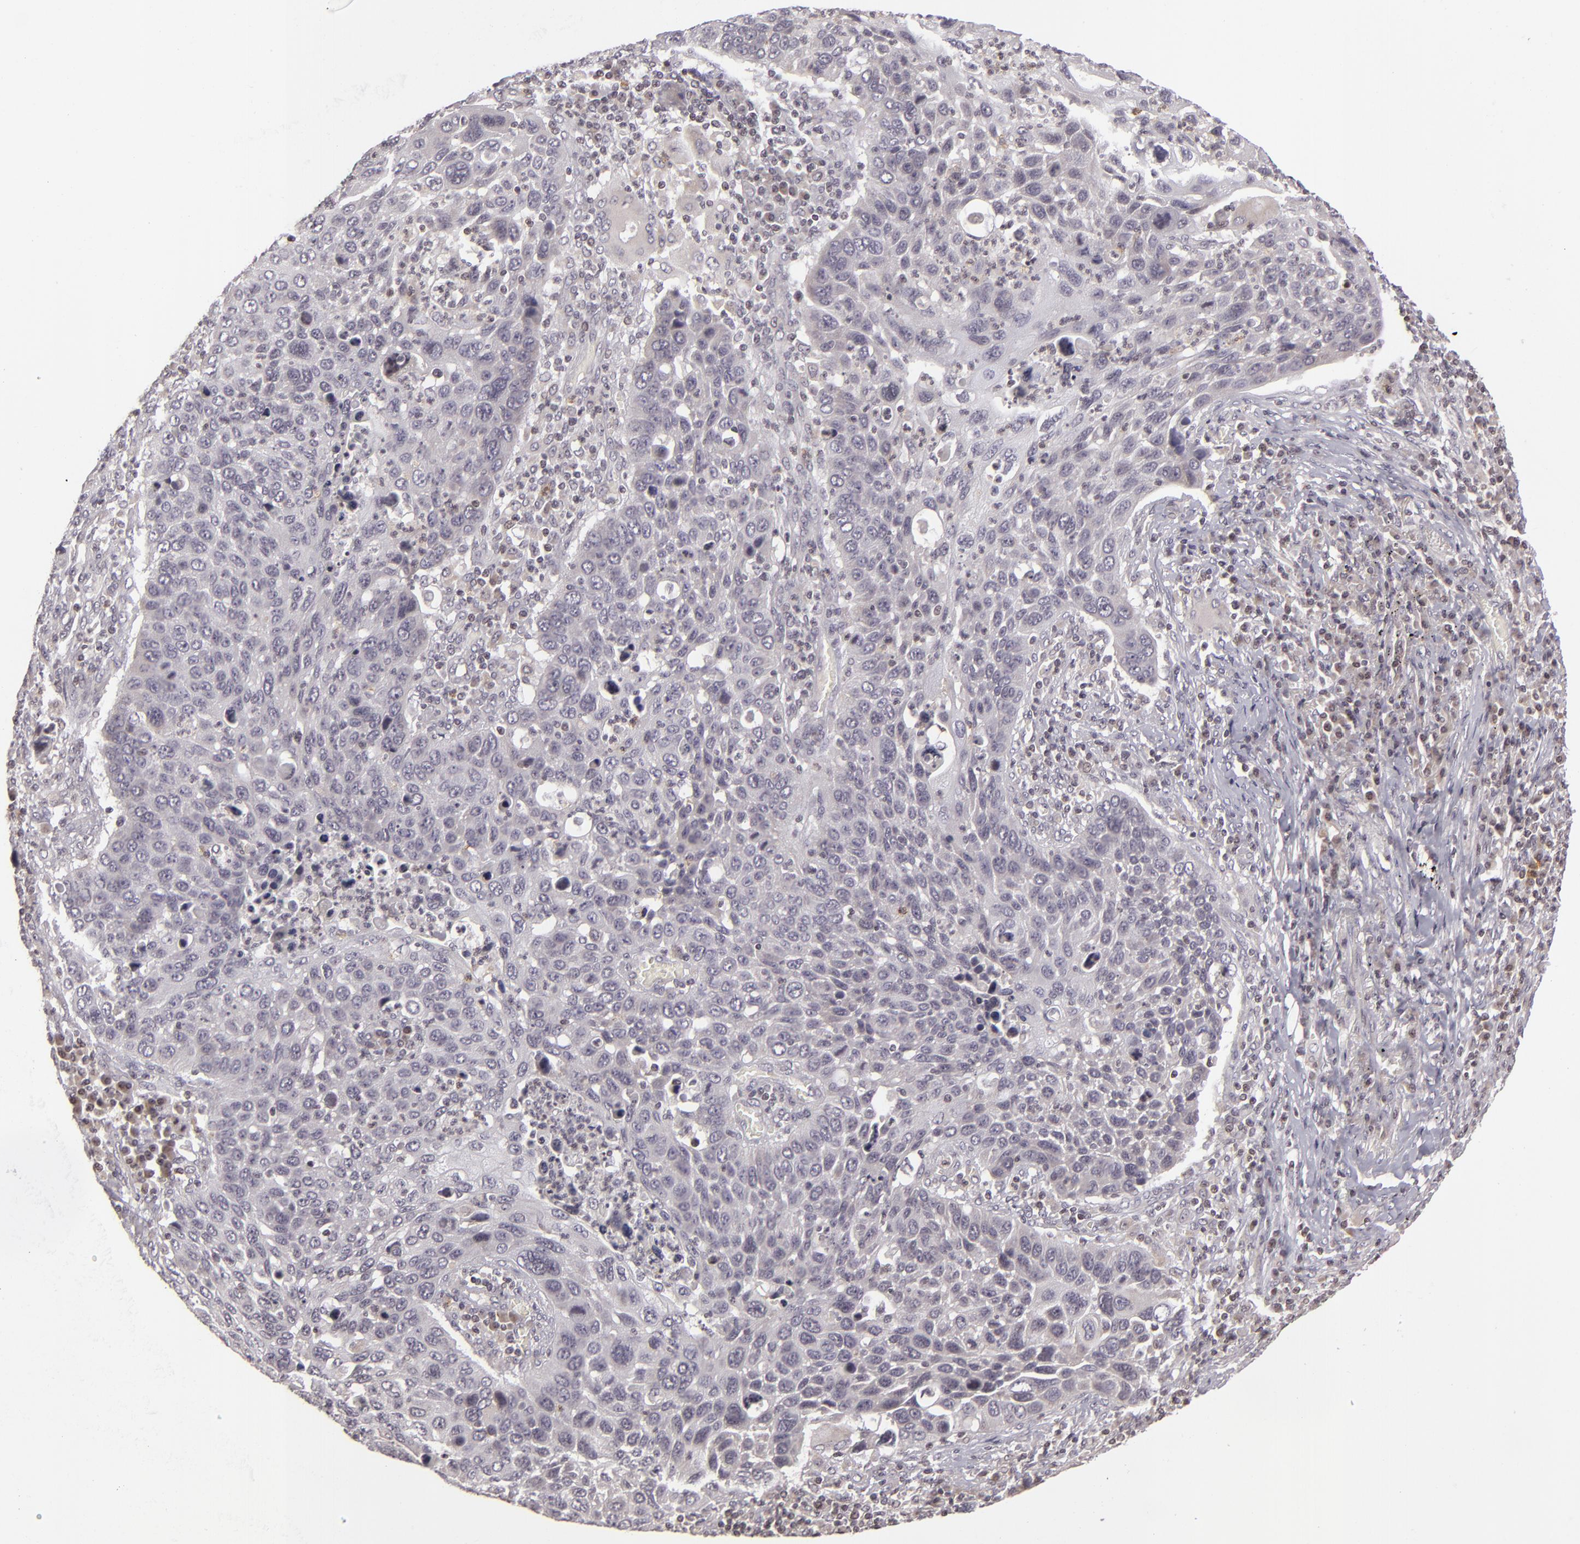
{"staining": {"intensity": "negative", "quantity": "none", "location": "none"}, "tissue": "lung cancer", "cell_type": "Tumor cells", "image_type": "cancer", "snomed": [{"axis": "morphology", "description": "Squamous cell carcinoma, NOS"}, {"axis": "topography", "description": "Lung"}], "caption": "Immunohistochemical staining of lung squamous cell carcinoma shows no significant expression in tumor cells. The staining is performed using DAB (3,3'-diaminobenzidine) brown chromogen with nuclei counter-stained in using hematoxylin.", "gene": "AKAP6", "patient": {"sex": "male", "age": 68}}